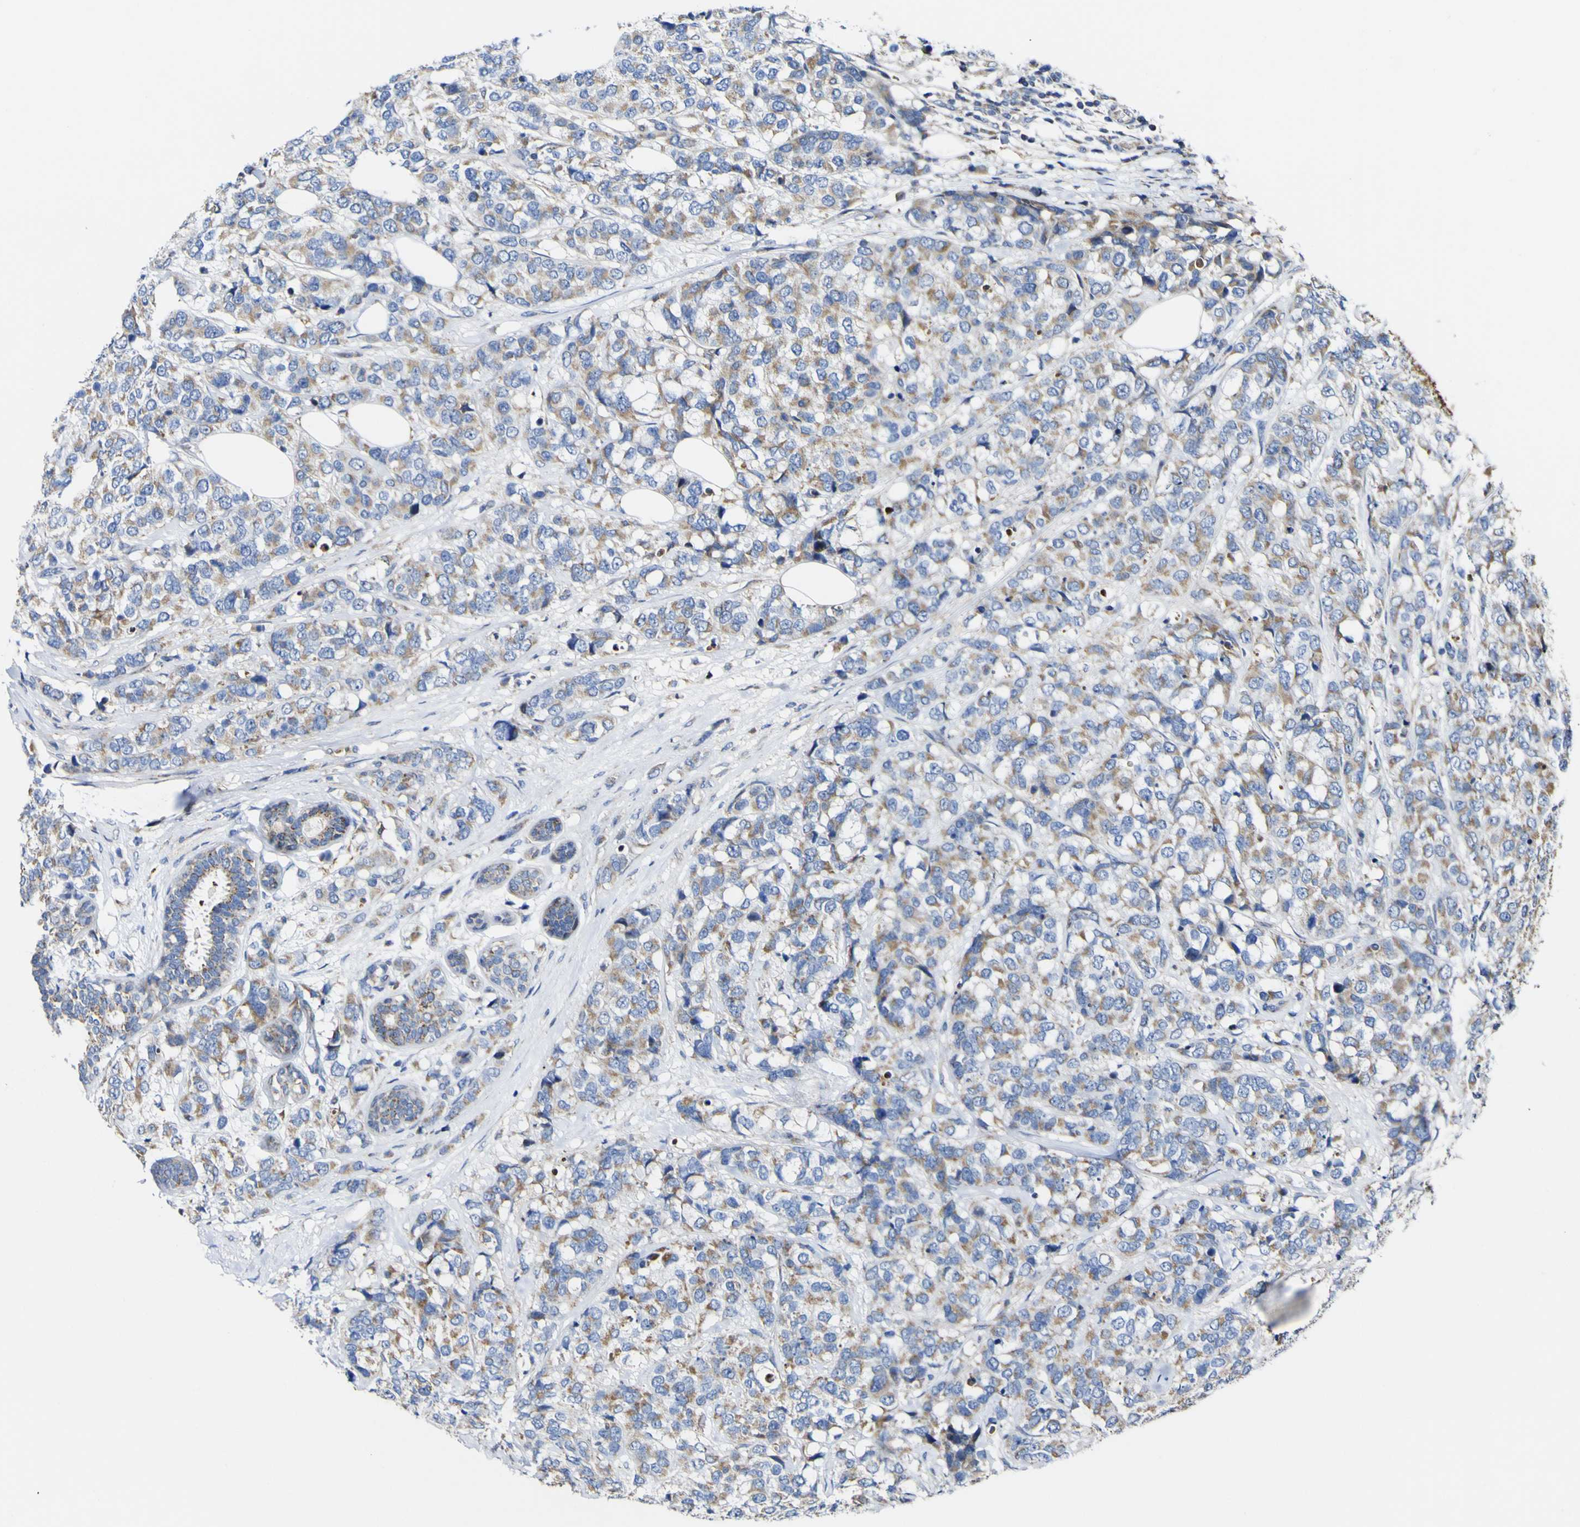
{"staining": {"intensity": "weak", "quantity": ">75%", "location": "cytoplasmic/membranous"}, "tissue": "breast cancer", "cell_type": "Tumor cells", "image_type": "cancer", "snomed": [{"axis": "morphology", "description": "Lobular carcinoma"}, {"axis": "topography", "description": "Breast"}], "caption": "Brown immunohistochemical staining in breast cancer displays weak cytoplasmic/membranous staining in approximately >75% of tumor cells.", "gene": "CCDC90B", "patient": {"sex": "female", "age": 59}}